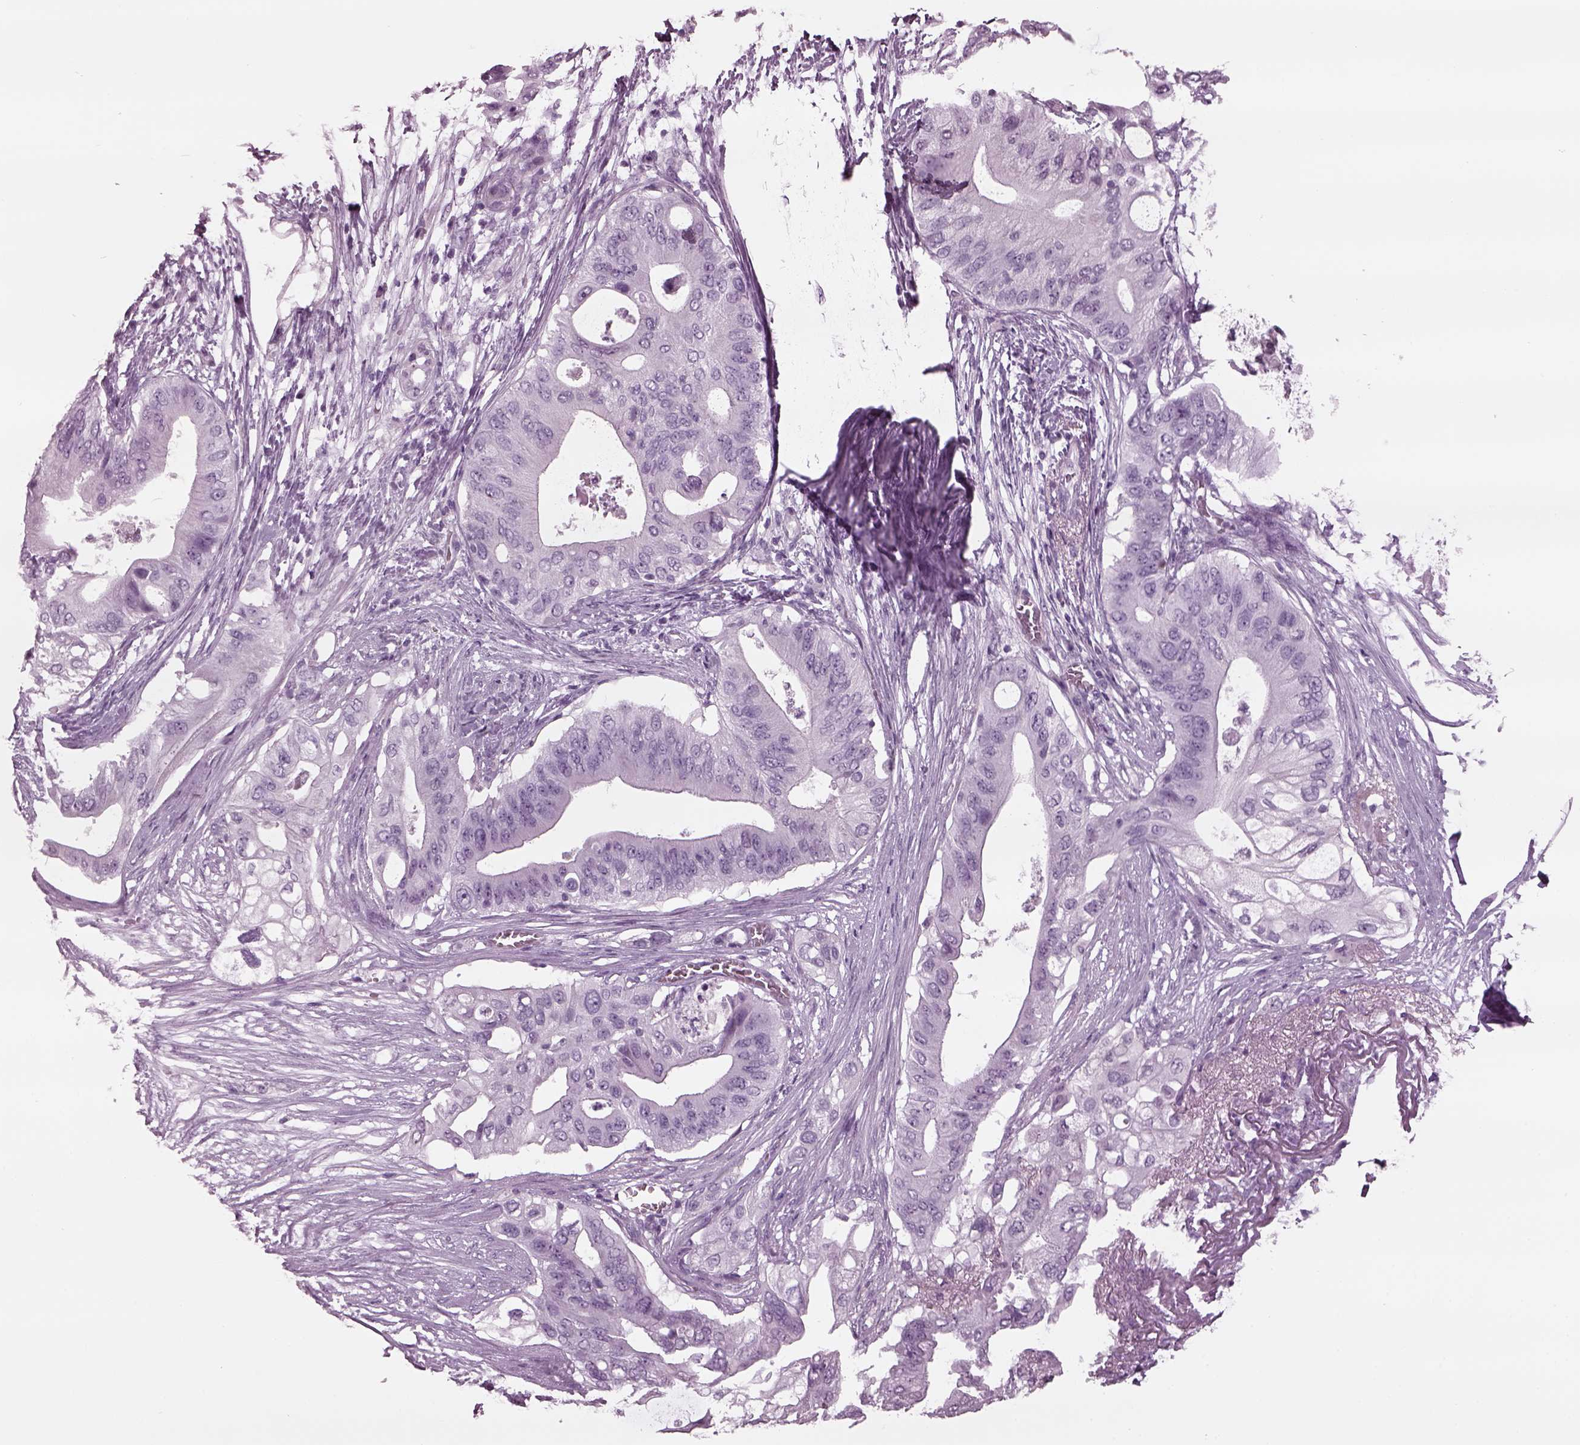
{"staining": {"intensity": "negative", "quantity": "none", "location": "none"}, "tissue": "pancreatic cancer", "cell_type": "Tumor cells", "image_type": "cancer", "snomed": [{"axis": "morphology", "description": "Adenocarcinoma, NOS"}, {"axis": "topography", "description": "Pancreas"}], "caption": "Immunohistochemistry photomicrograph of pancreatic cancer stained for a protein (brown), which shows no positivity in tumor cells.", "gene": "TPPP2", "patient": {"sex": "female", "age": 72}}